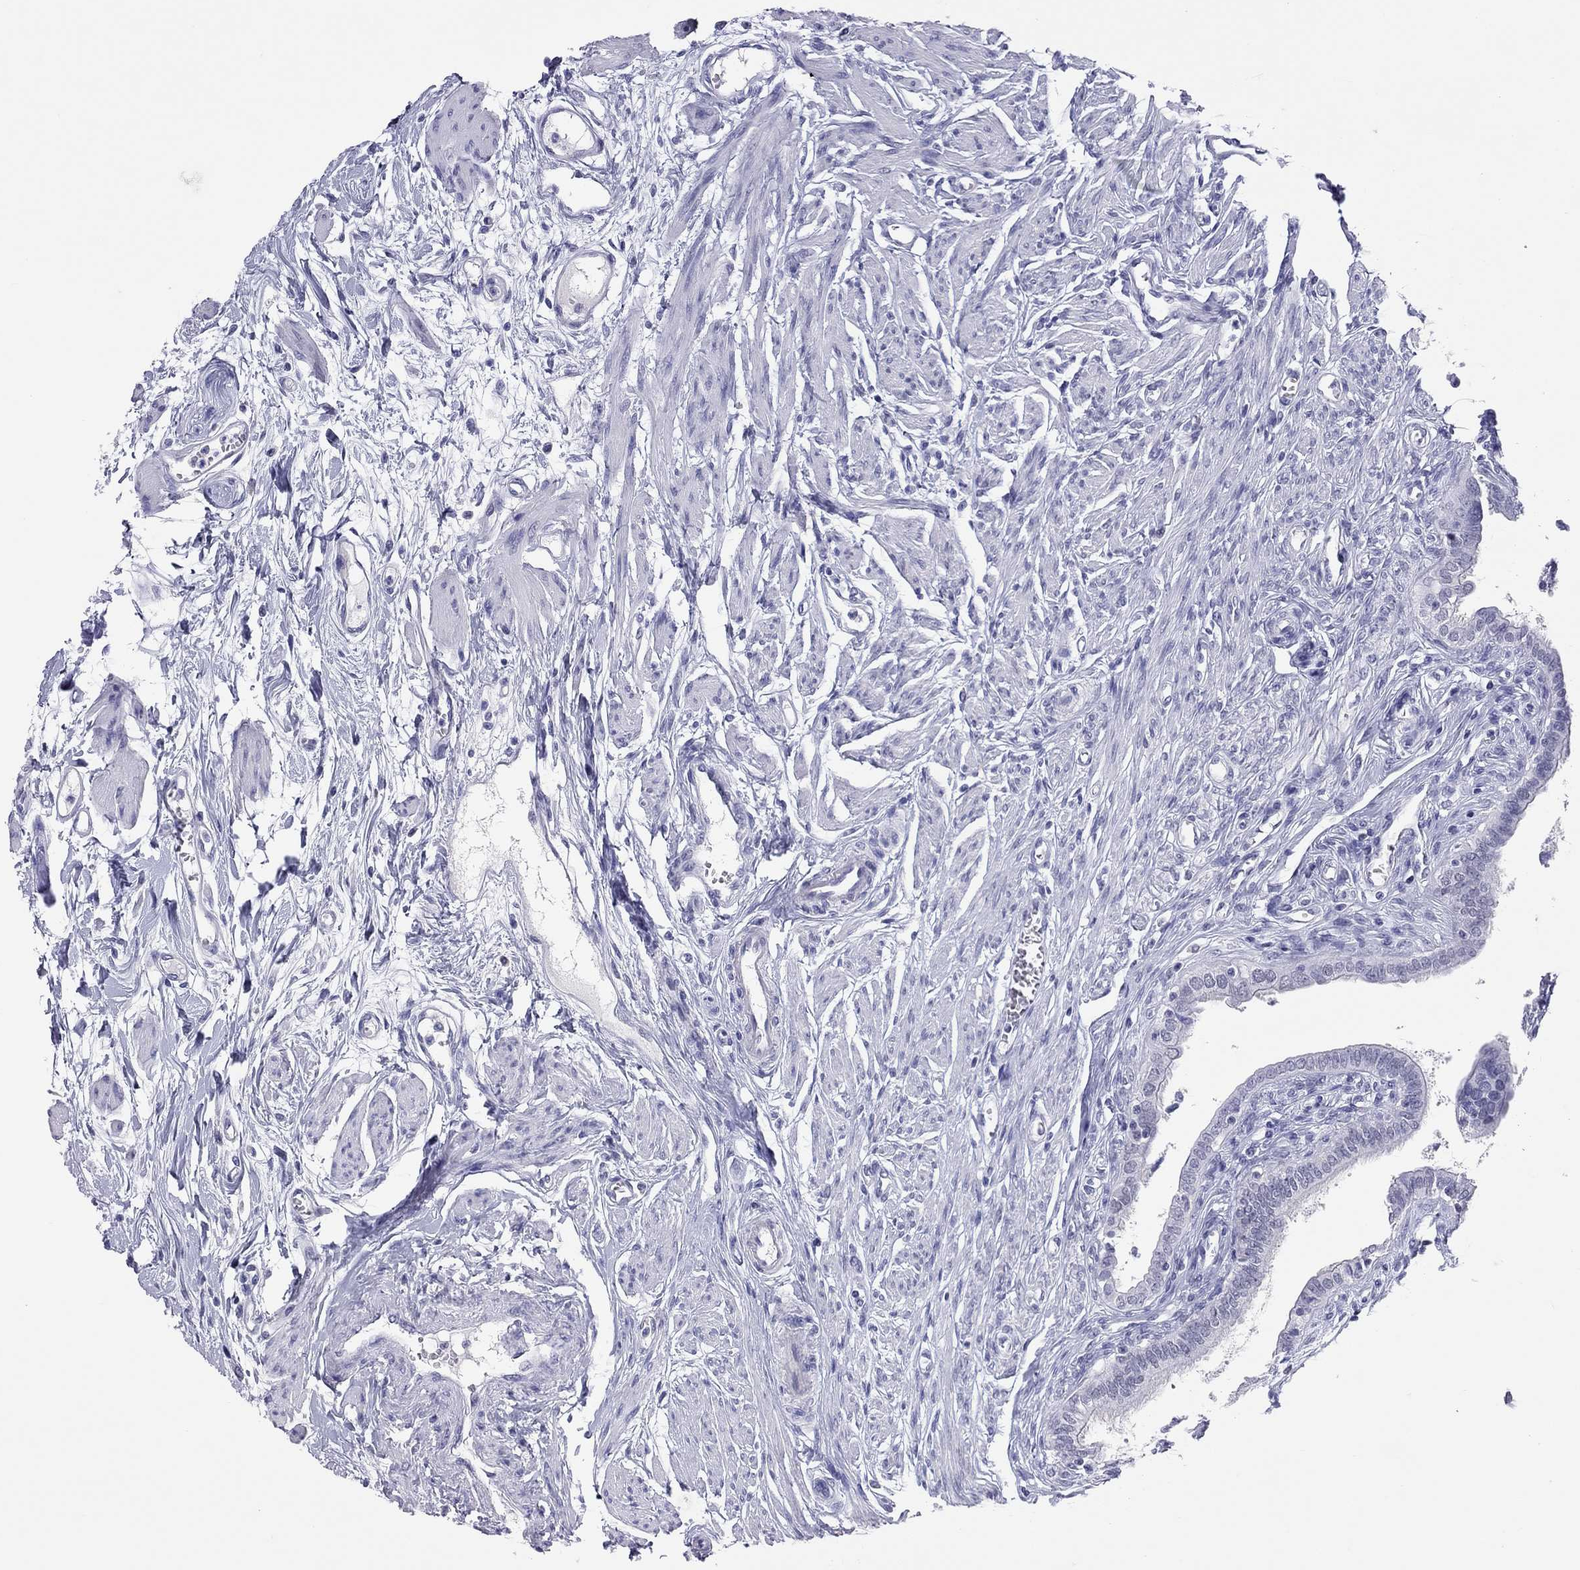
{"staining": {"intensity": "negative", "quantity": "none", "location": "none"}, "tissue": "fallopian tube", "cell_type": "Glandular cells", "image_type": "normal", "snomed": [{"axis": "morphology", "description": "Normal tissue, NOS"}, {"axis": "morphology", "description": "Carcinoma, endometroid"}, {"axis": "topography", "description": "Fallopian tube"}, {"axis": "topography", "description": "Ovary"}], "caption": "There is no significant positivity in glandular cells of fallopian tube. (Stains: DAB immunohistochemistry (IHC) with hematoxylin counter stain, Microscopy: brightfield microscopy at high magnification).", "gene": "JHY", "patient": {"sex": "female", "age": 42}}